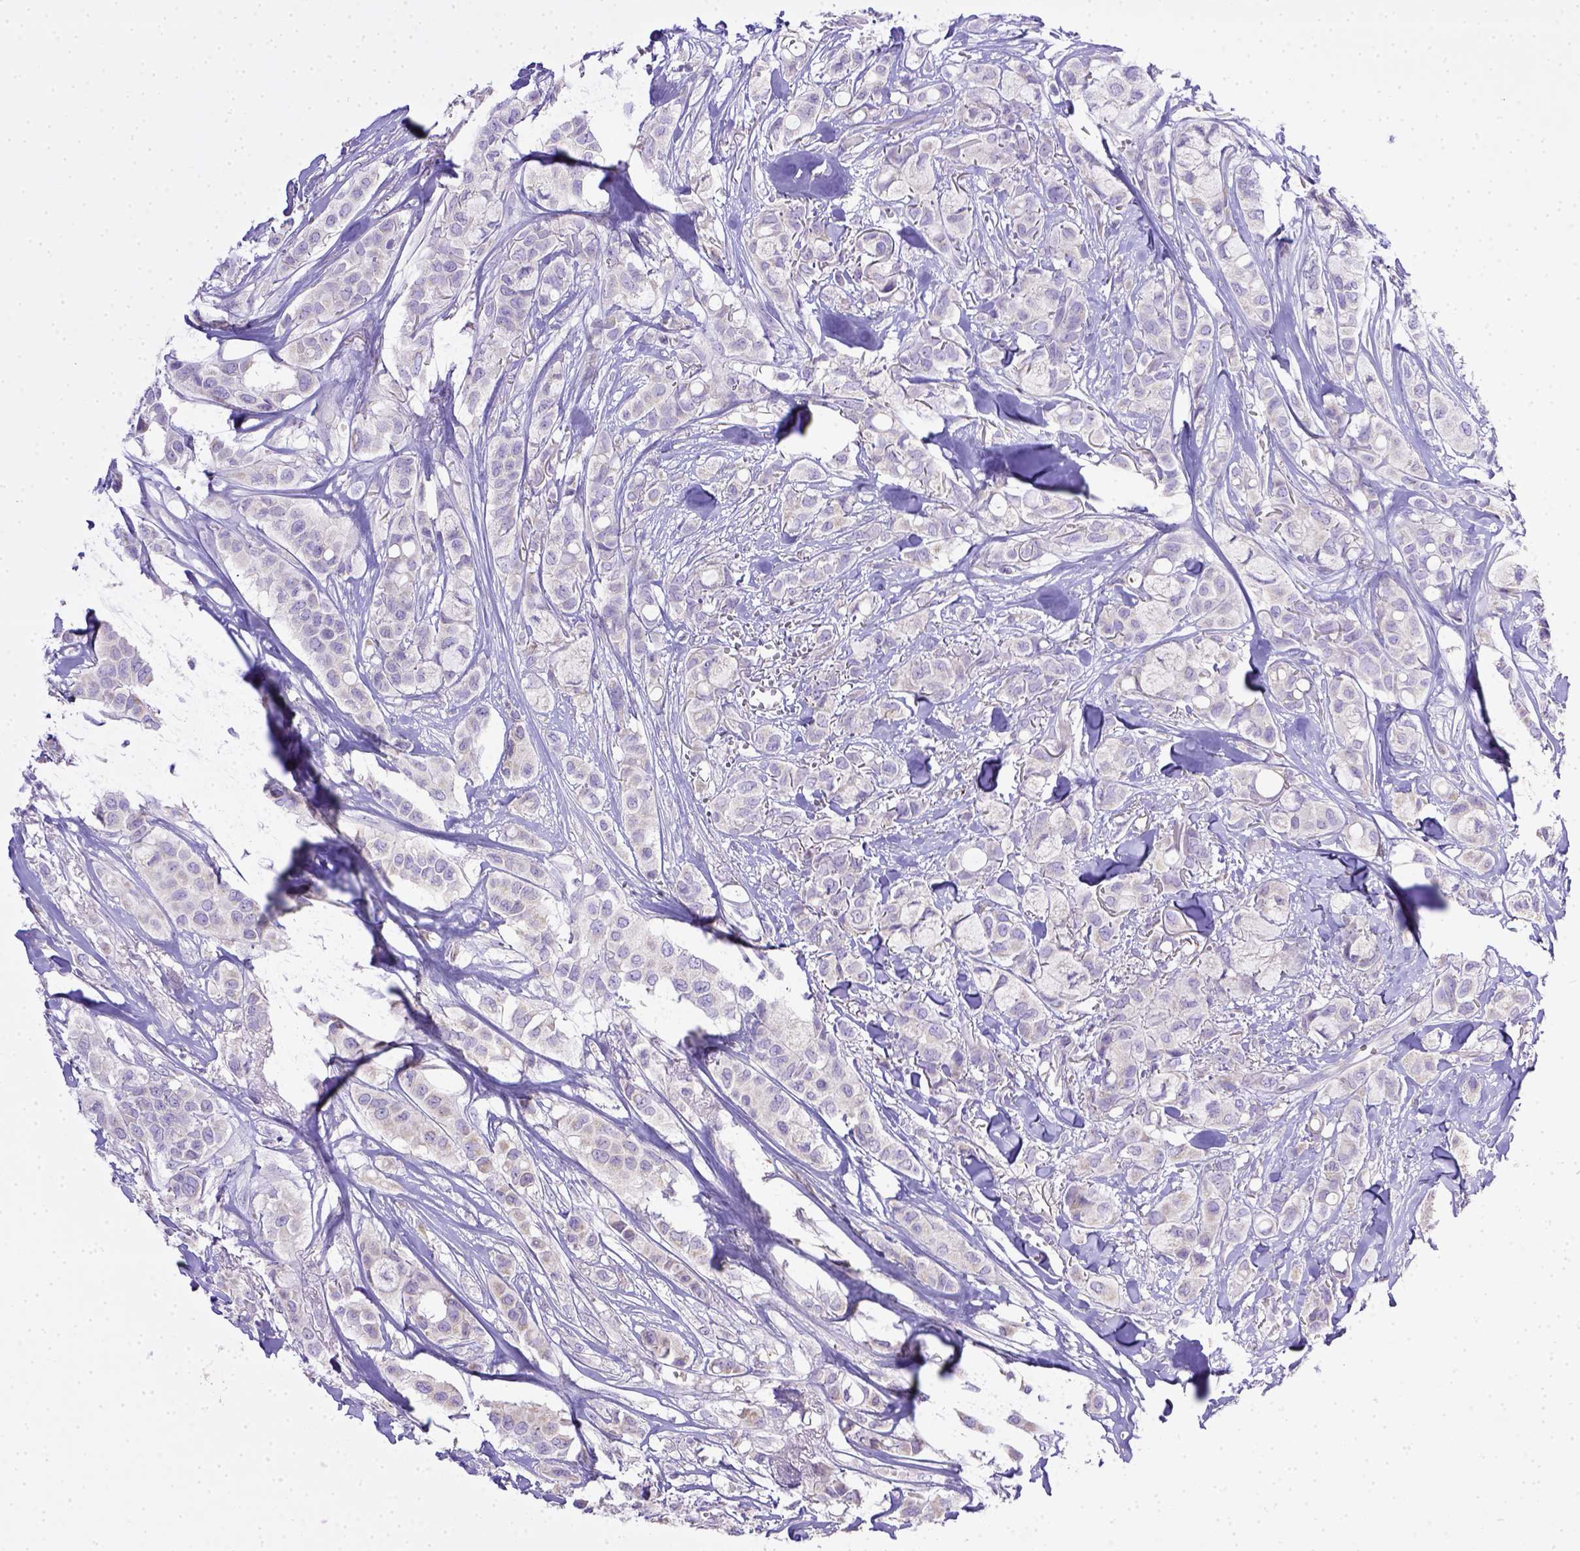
{"staining": {"intensity": "negative", "quantity": "none", "location": "none"}, "tissue": "breast cancer", "cell_type": "Tumor cells", "image_type": "cancer", "snomed": [{"axis": "morphology", "description": "Duct carcinoma"}, {"axis": "topography", "description": "Breast"}], "caption": "A micrograph of human intraductal carcinoma (breast) is negative for staining in tumor cells.", "gene": "CD40", "patient": {"sex": "female", "age": 85}}